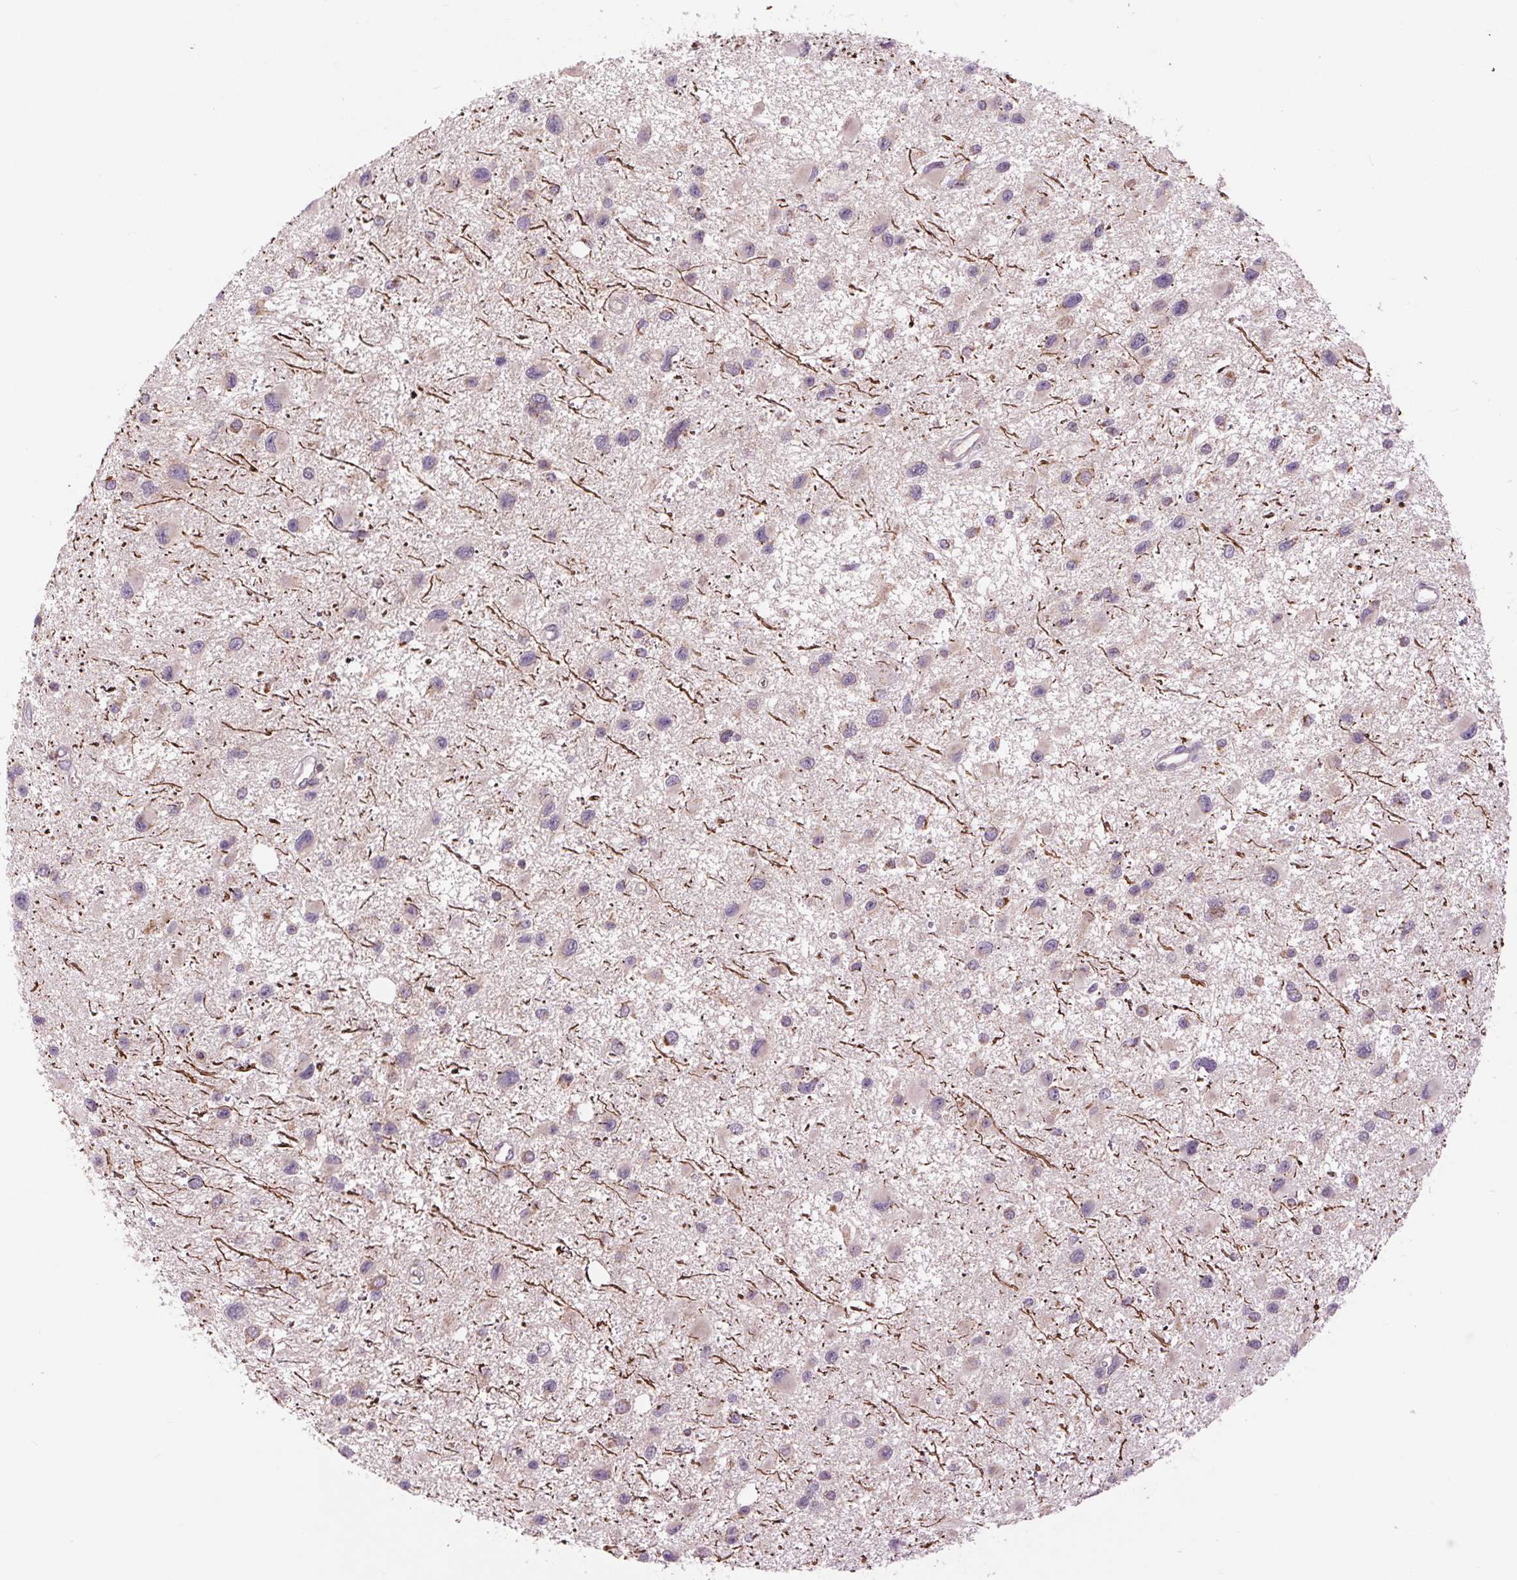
{"staining": {"intensity": "negative", "quantity": "none", "location": "none"}, "tissue": "glioma", "cell_type": "Tumor cells", "image_type": "cancer", "snomed": [{"axis": "morphology", "description": "Glioma, malignant, Low grade"}, {"axis": "topography", "description": "Brain"}], "caption": "Immunohistochemistry (IHC) of human malignant glioma (low-grade) exhibits no staining in tumor cells.", "gene": "COX6A1", "patient": {"sex": "female", "age": 32}}